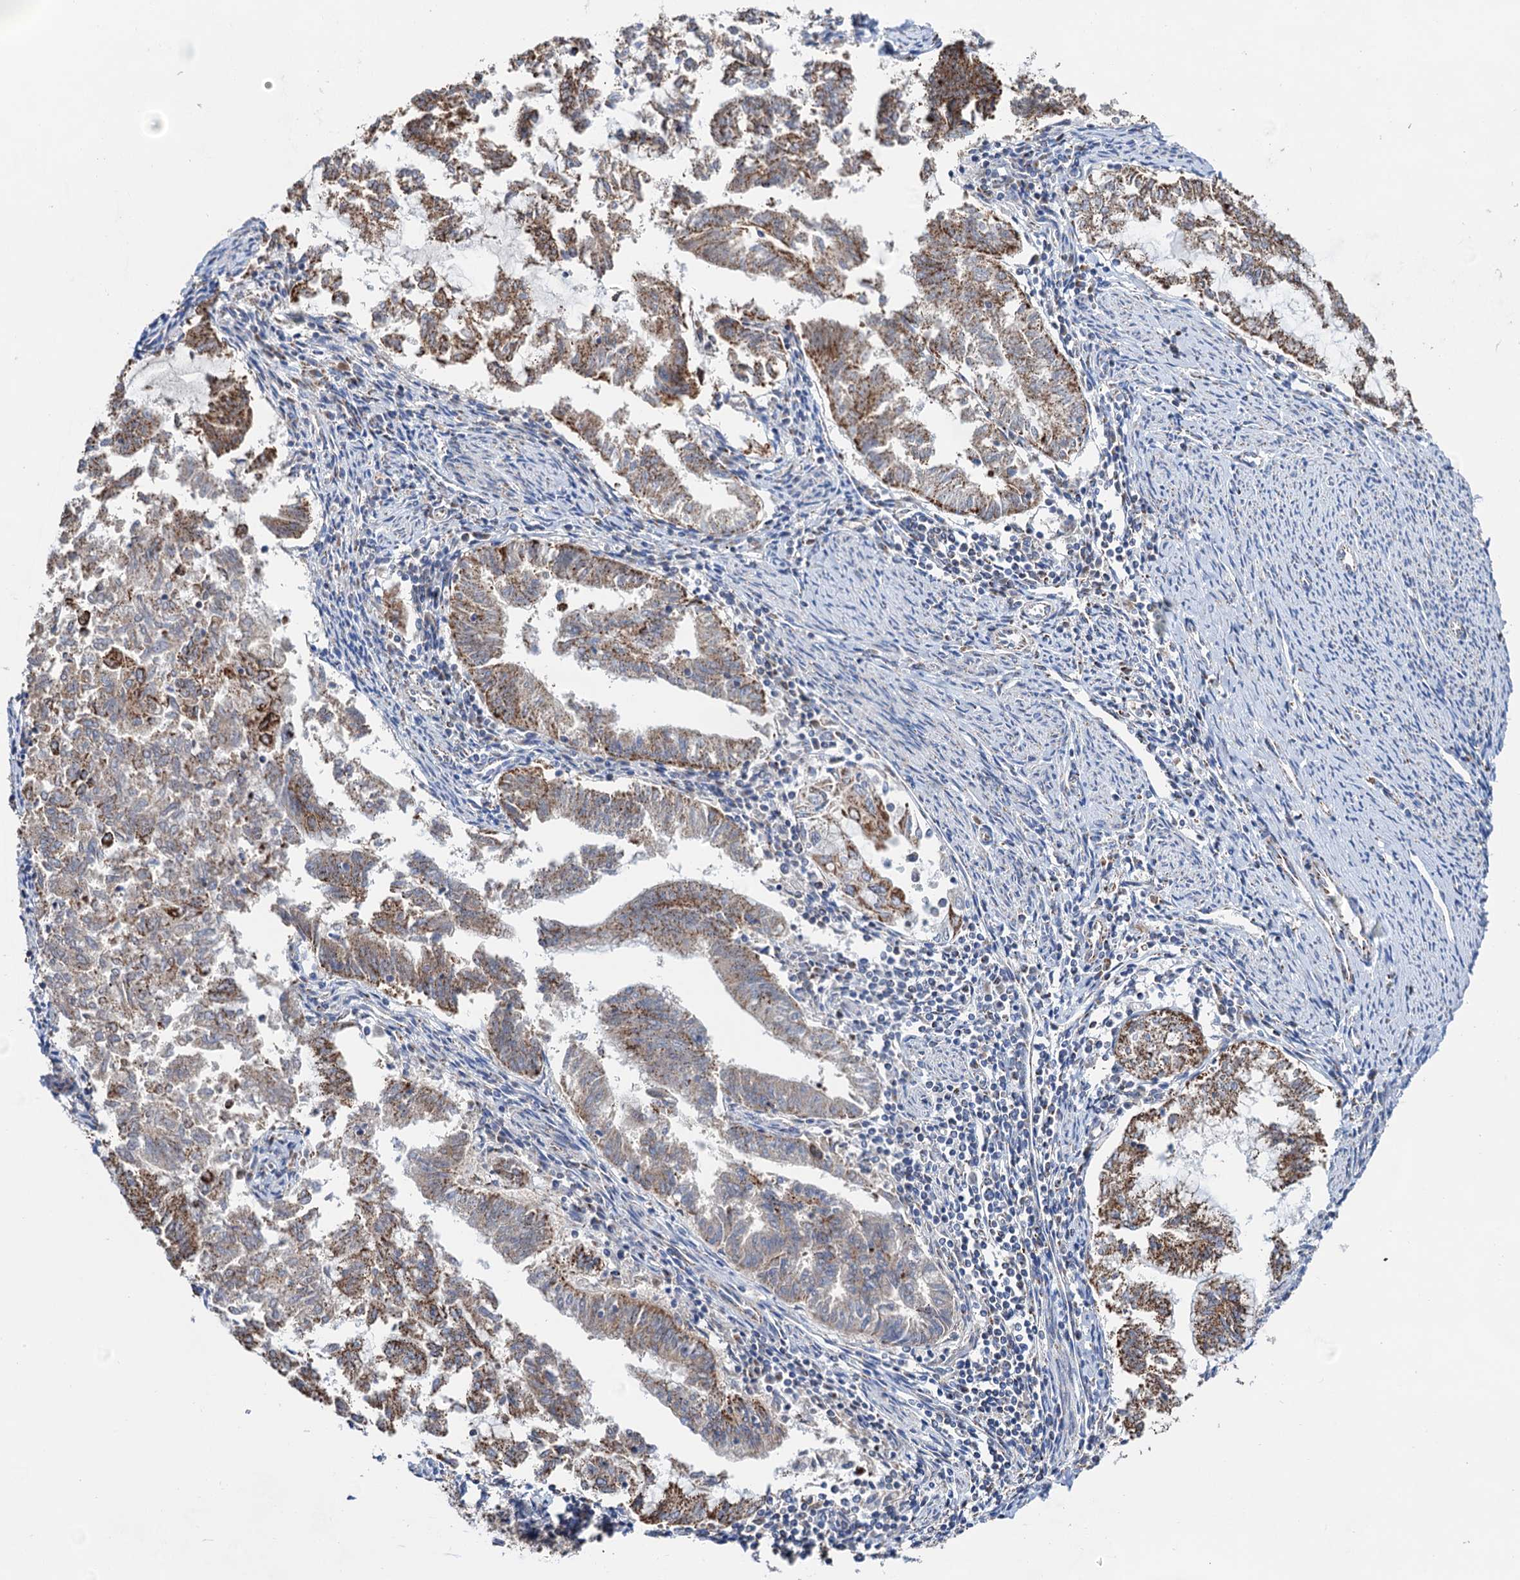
{"staining": {"intensity": "moderate", "quantity": ">75%", "location": "cytoplasmic/membranous"}, "tissue": "endometrial cancer", "cell_type": "Tumor cells", "image_type": "cancer", "snomed": [{"axis": "morphology", "description": "Adenocarcinoma, NOS"}, {"axis": "topography", "description": "Endometrium"}], "caption": "This is an image of IHC staining of adenocarcinoma (endometrial), which shows moderate positivity in the cytoplasmic/membranous of tumor cells.", "gene": "C2CD3", "patient": {"sex": "female", "age": 79}}